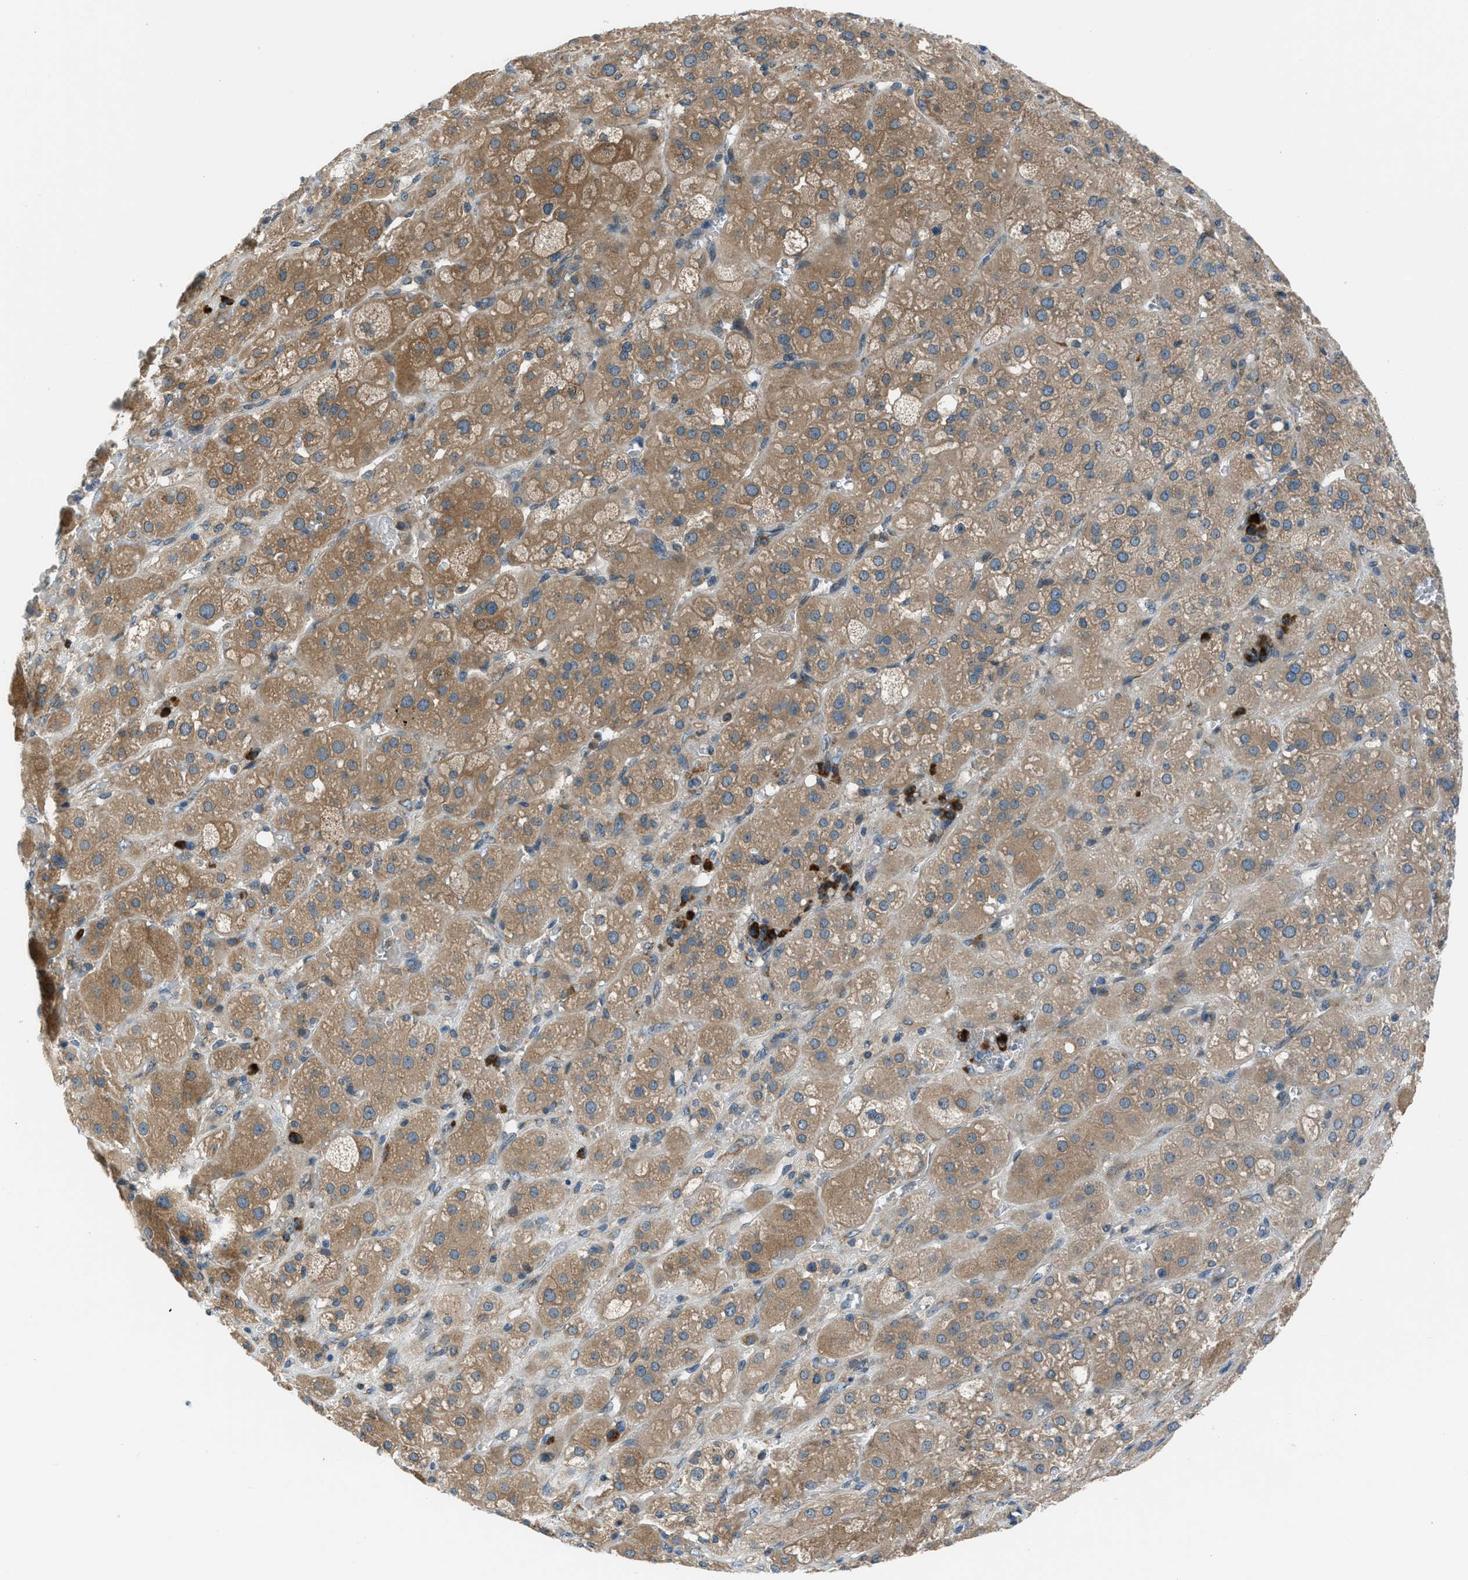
{"staining": {"intensity": "moderate", "quantity": ">75%", "location": "cytoplasmic/membranous"}, "tissue": "adrenal gland", "cell_type": "Glandular cells", "image_type": "normal", "snomed": [{"axis": "morphology", "description": "Normal tissue, NOS"}, {"axis": "topography", "description": "Adrenal gland"}], "caption": "The immunohistochemical stain labels moderate cytoplasmic/membranous staining in glandular cells of normal adrenal gland. (DAB IHC, brown staining for protein, blue staining for nuclei).", "gene": "EDARADD", "patient": {"sex": "female", "age": 47}}